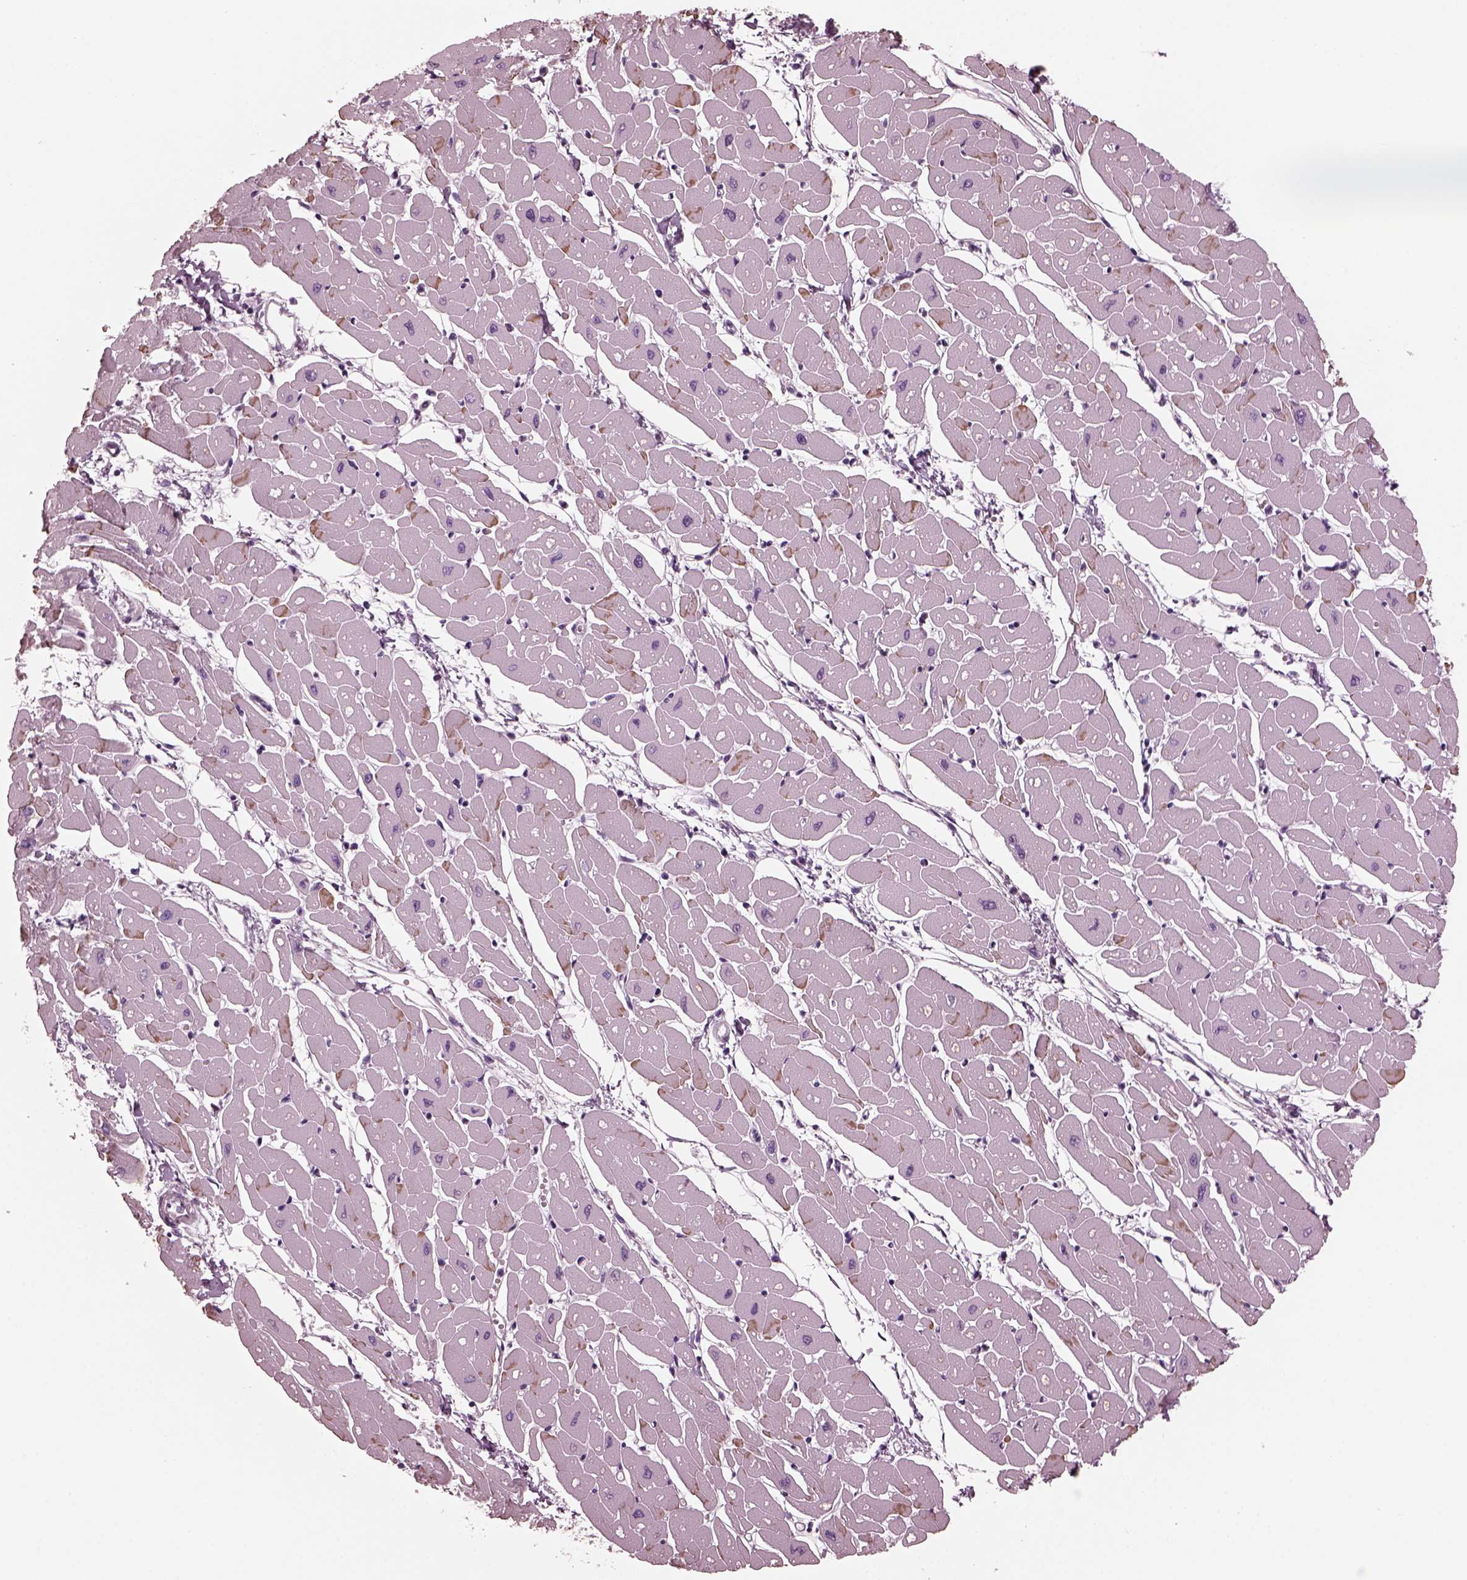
{"staining": {"intensity": "negative", "quantity": "none", "location": "none"}, "tissue": "heart muscle", "cell_type": "Cardiomyocytes", "image_type": "normal", "snomed": [{"axis": "morphology", "description": "Normal tissue, NOS"}, {"axis": "topography", "description": "Heart"}], "caption": "Heart muscle stained for a protein using immunohistochemistry (IHC) shows no expression cardiomyocytes.", "gene": "CGA", "patient": {"sex": "male", "age": 57}}